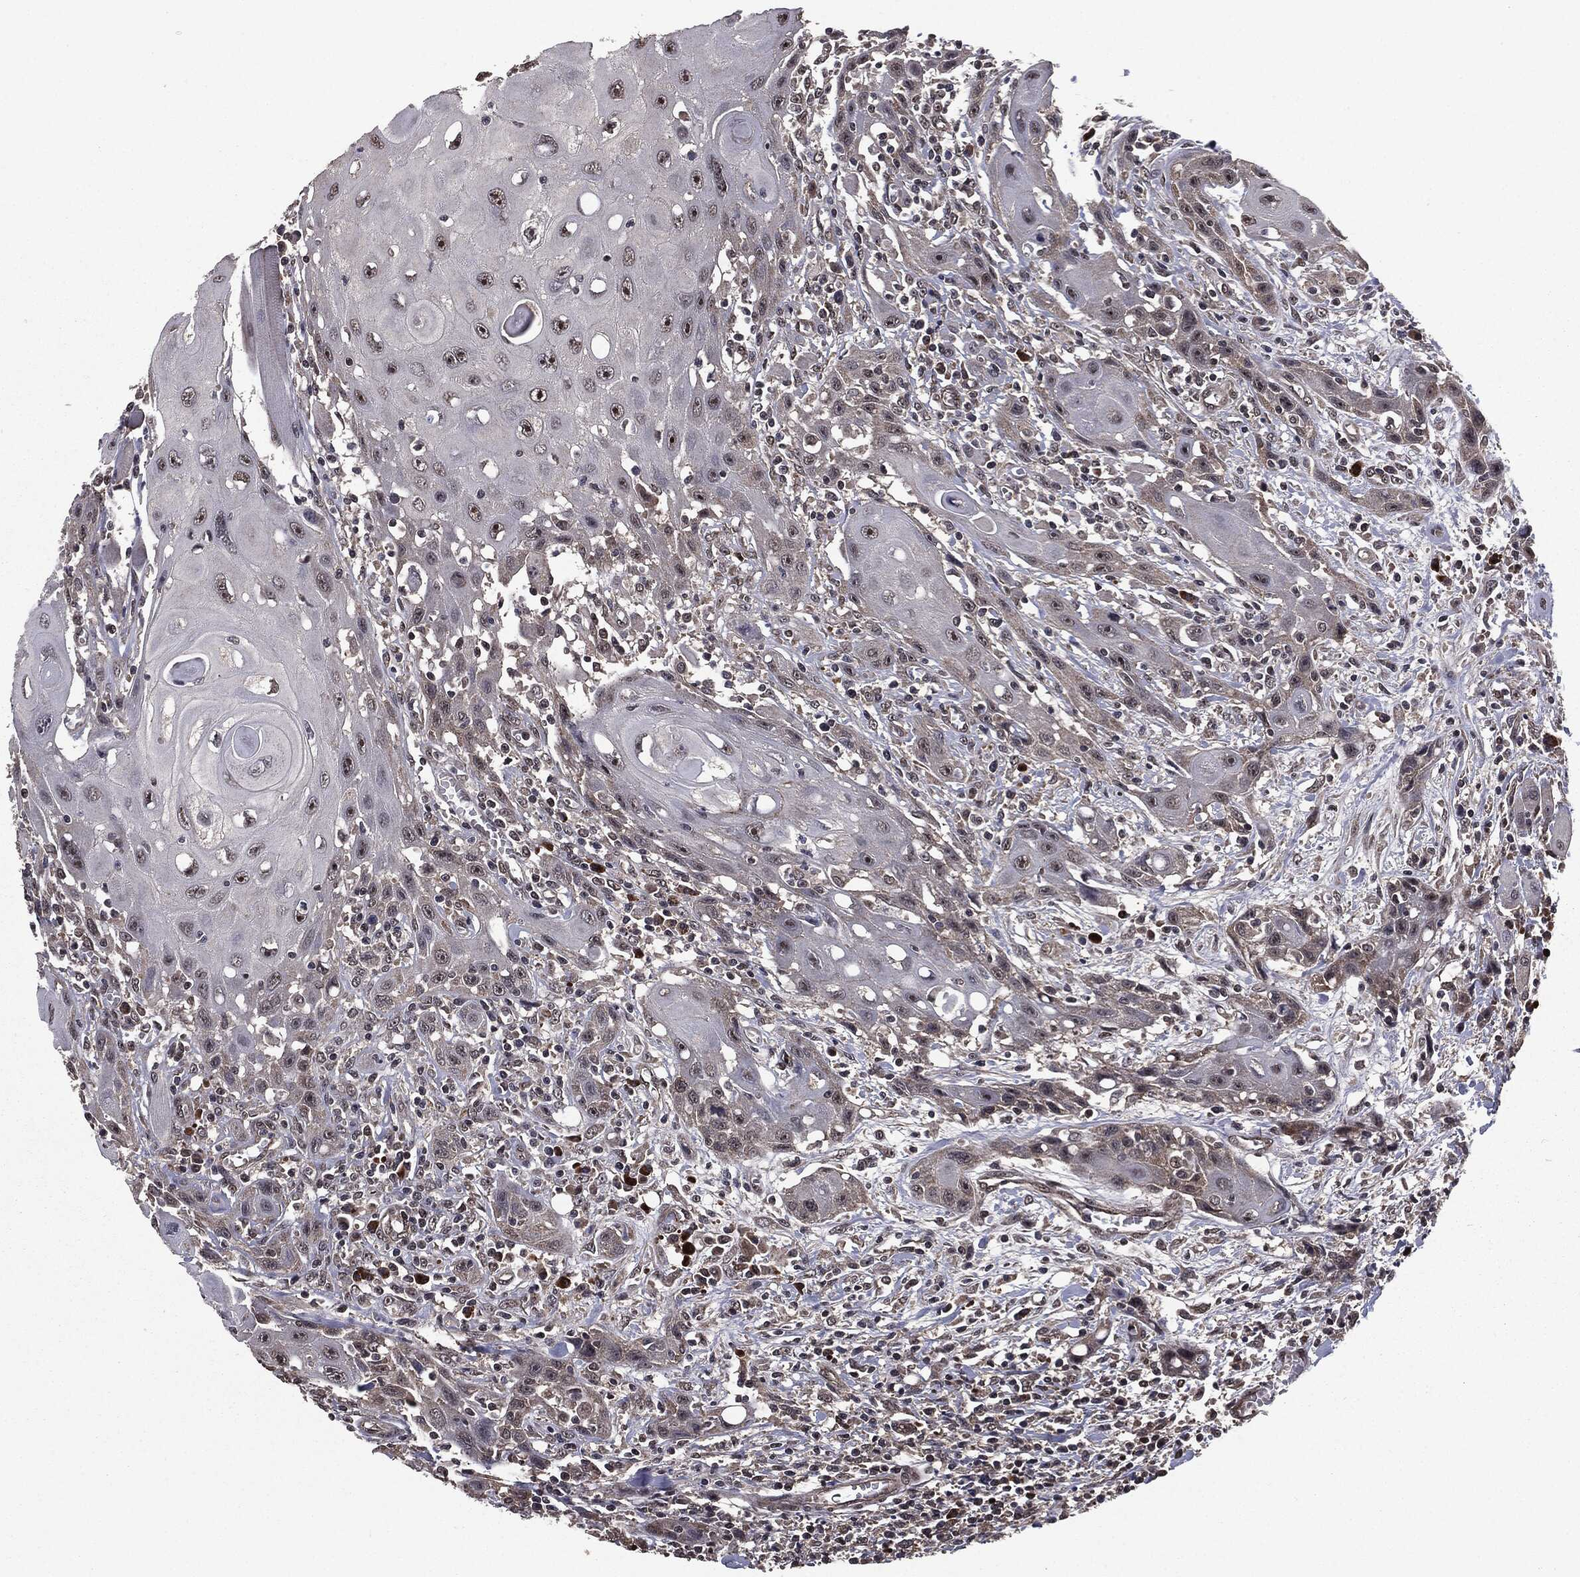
{"staining": {"intensity": "weak", "quantity": "<25%", "location": "nuclear"}, "tissue": "head and neck cancer", "cell_type": "Tumor cells", "image_type": "cancer", "snomed": [{"axis": "morphology", "description": "Normal tissue, NOS"}, {"axis": "morphology", "description": "Squamous cell carcinoma, NOS"}, {"axis": "topography", "description": "Oral tissue"}, {"axis": "topography", "description": "Head-Neck"}], "caption": "DAB (3,3'-diaminobenzidine) immunohistochemical staining of human squamous cell carcinoma (head and neck) shows no significant positivity in tumor cells.", "gene": "PTPA", "patient": {"sex": "male", "age": 71}}